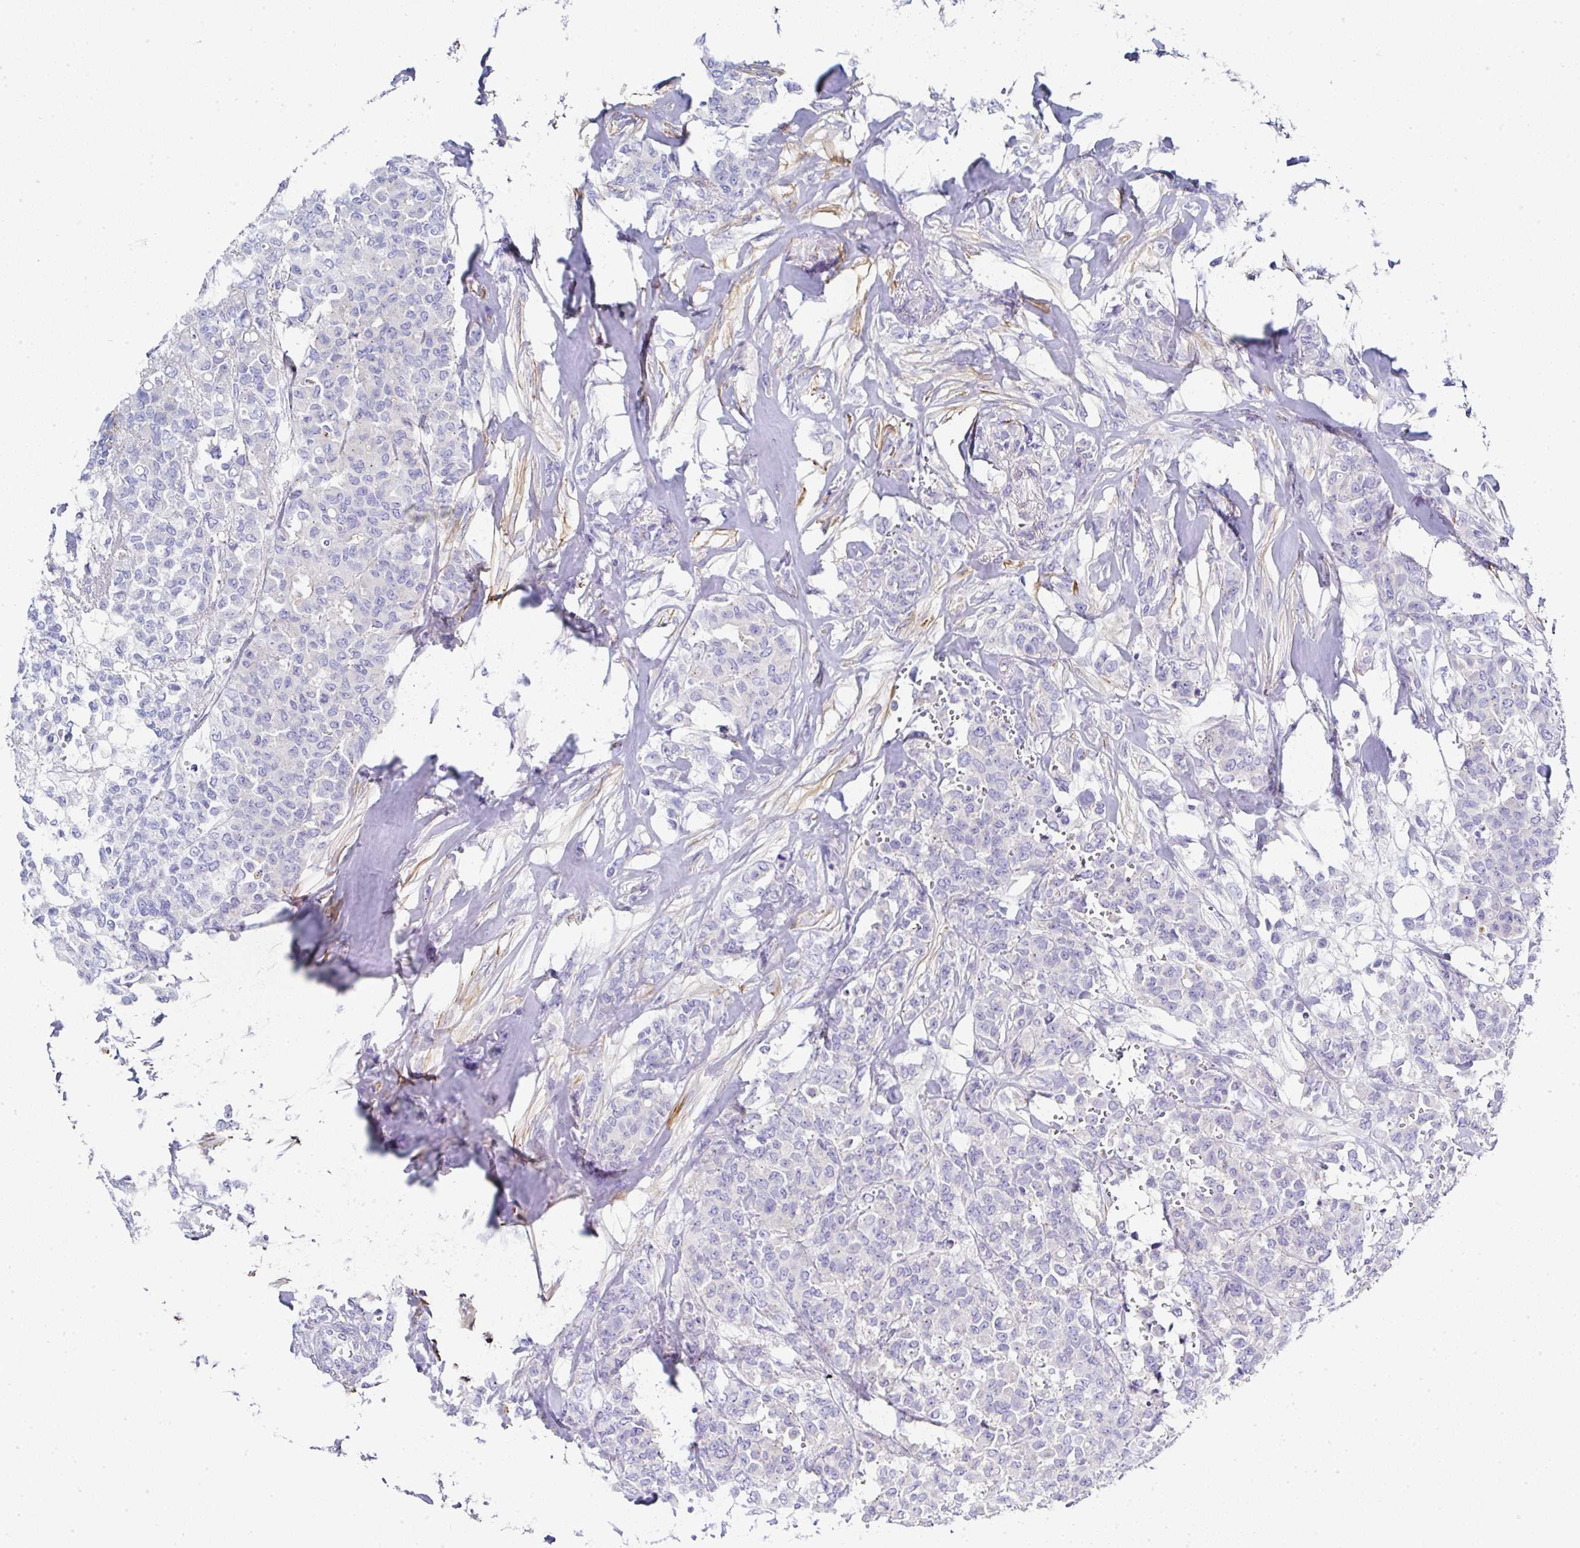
{"staining": {"intensity": "negative", "quantity": "none", "location": "none"}, "tissue": "breast cancer", "cell_type": "Tumor cells", "image_type": "cancer", "snomed": [{"axis": "morphology", "description": "Lobular carcinoma"}, {"axis": "topography", "description": "Breast"}], "caption": "Micrograph shows no significant protein staining in tumor cells of breast lobular carcinoma.", "gene": "PPFIA4", "patient": {"sex": "female", "age": 91}}